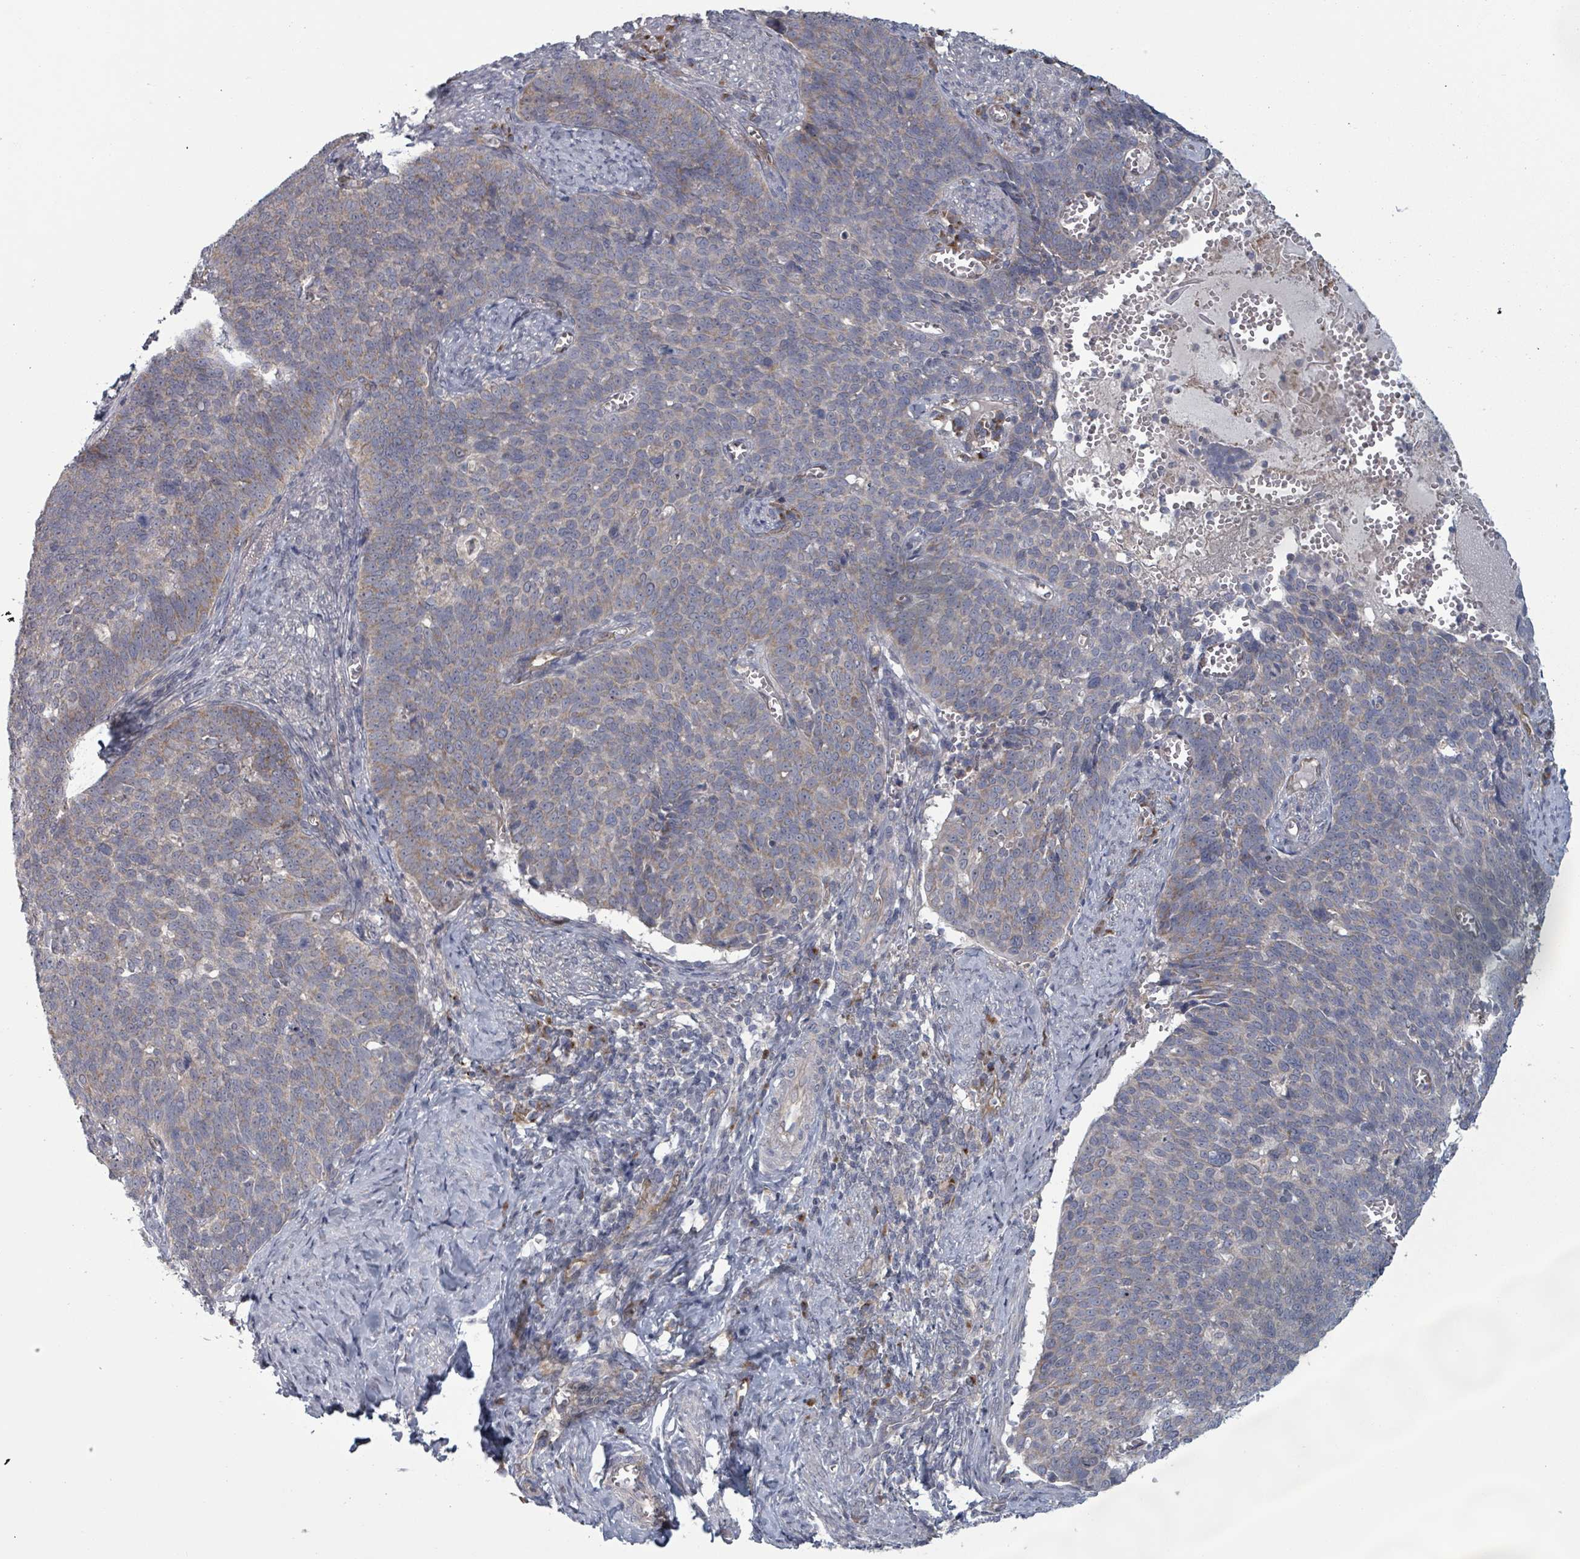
{"staining": {"intensity": "weak", "quantity": "25%-75%", "location": "cytoplasmic/membranous"}, "tissue": "cervical cancer", "cell_type": "Tumor cells", "image_type": "cancer", "snomed": [{"axis": "morphology", "description": "Normal tissue, NOS"}, {"axis": "morphology", "description": "Squamous cell carcinoma, NOS"}, {"axis": "topography", "description": "Cervix"}], "caption": "IHC of human squamous cell carcinoma (cervical) demonstrates low levels of weak cytoplasmic/membranous positivity in approximately 25%-75% of tumor cells. Using DAB (brown) and hematoxylin (blue) stains, captured at high magnification using brightfield microscopy.", "gene": "FKBP1A", "patient": {"sex": "female", "age": 39}}